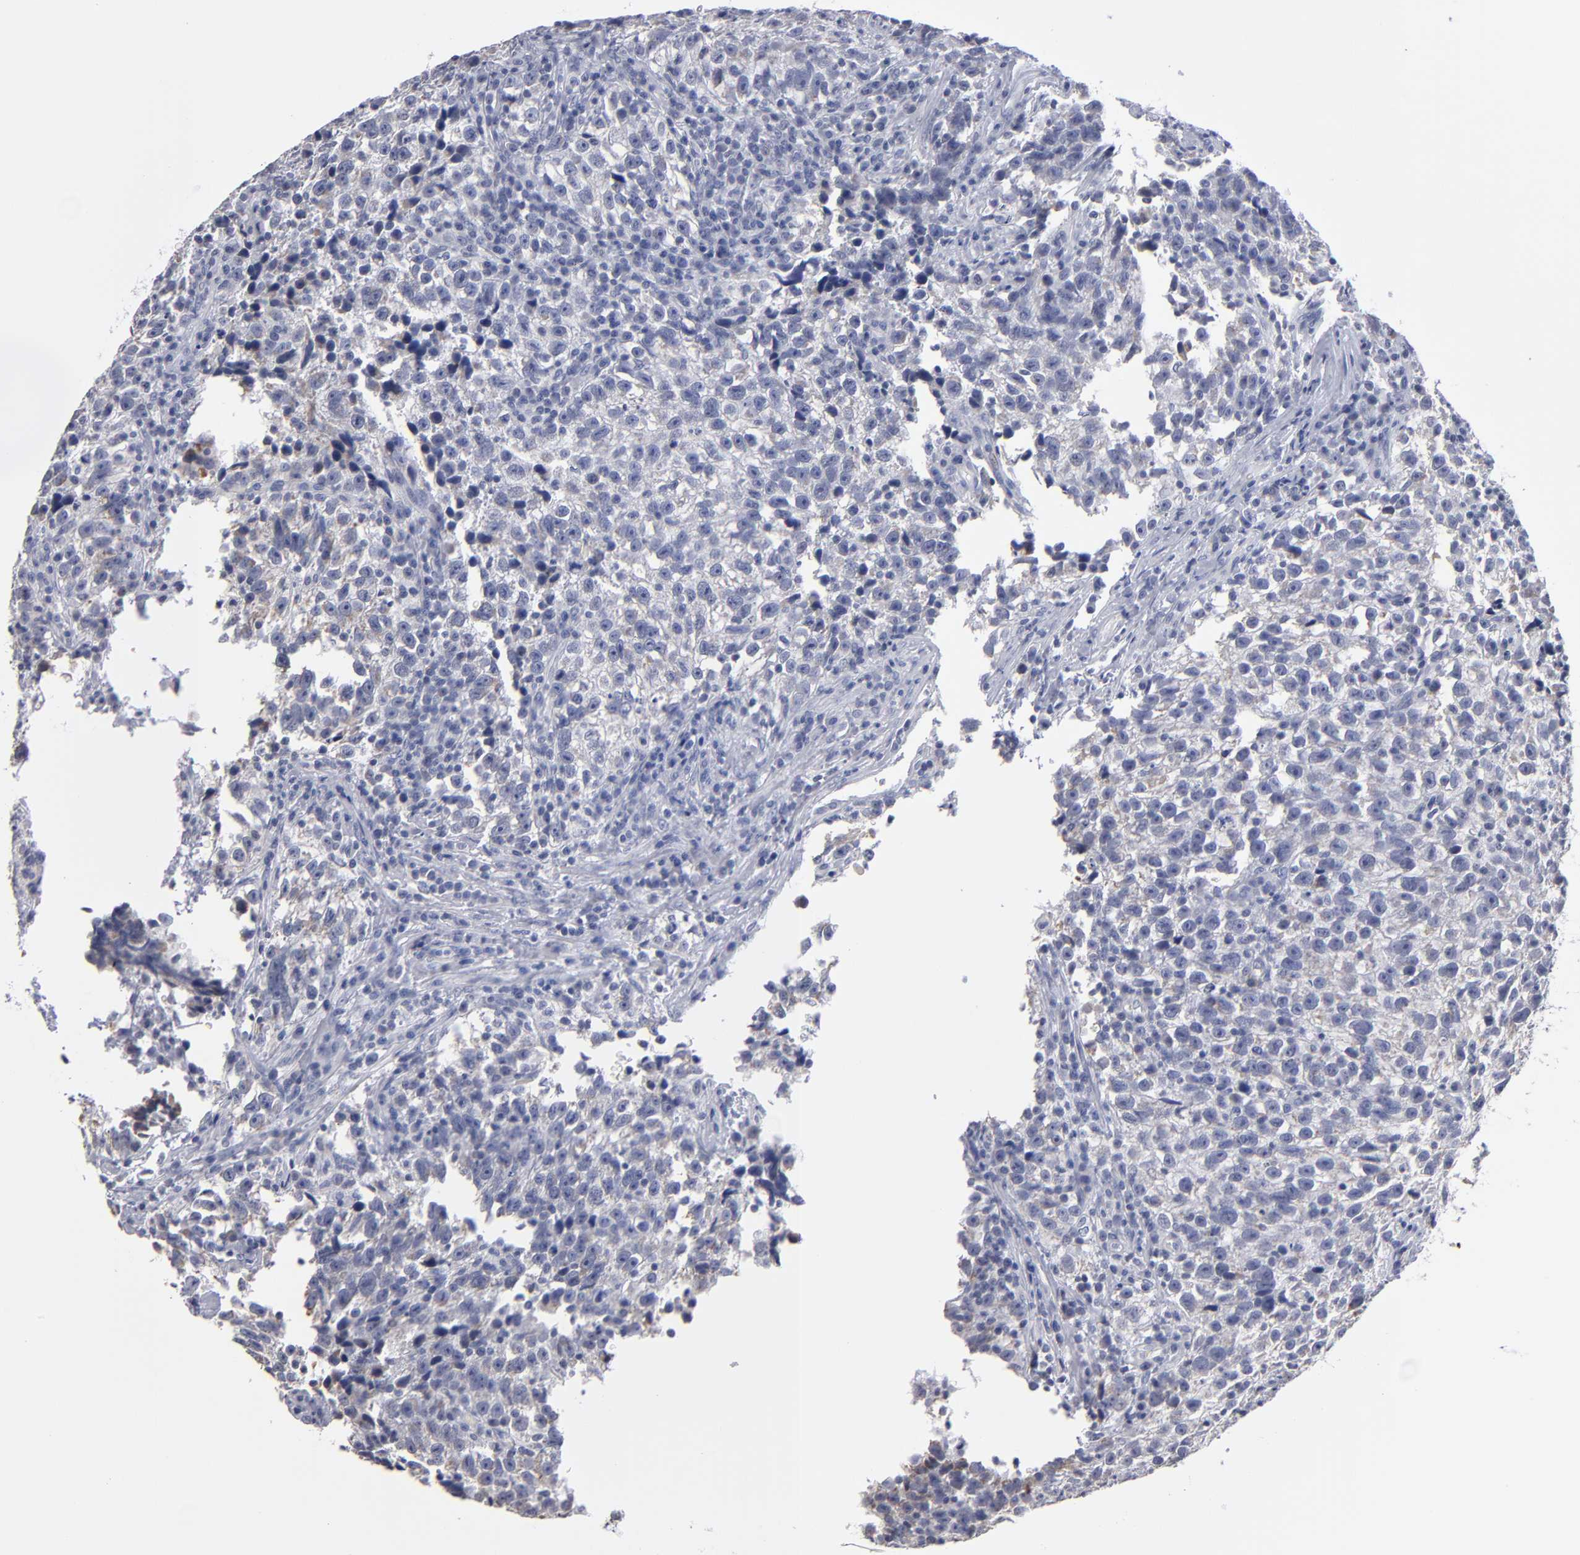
{"staining": {"intensity": "negative", "quantity": "none", "location": "none"}, "tissue": "testis cancer", "cell_type": "Tumor cells", "image_type": "cancer", "snomed": [{"axis": "morphology", "description": "Seminoma, NOS"}, {"axis": "topography", "description": "Testis"}], "caption": "Immunohistochemistry image of neoplastic tissue: seminoma (testis) stained with DAB (3,3'-diaminobenzidine) exhibits no significant protein expression in tumor cells. The staining was performed using DAB (3,3'-diaminobenzidine) to visualize the protein expression in brown, while the nuclei were stained in blue with hematoxylin (Magnification: 20x).", "gene": "RPH3A", "patient": {"sex": "male", "age": 38}}